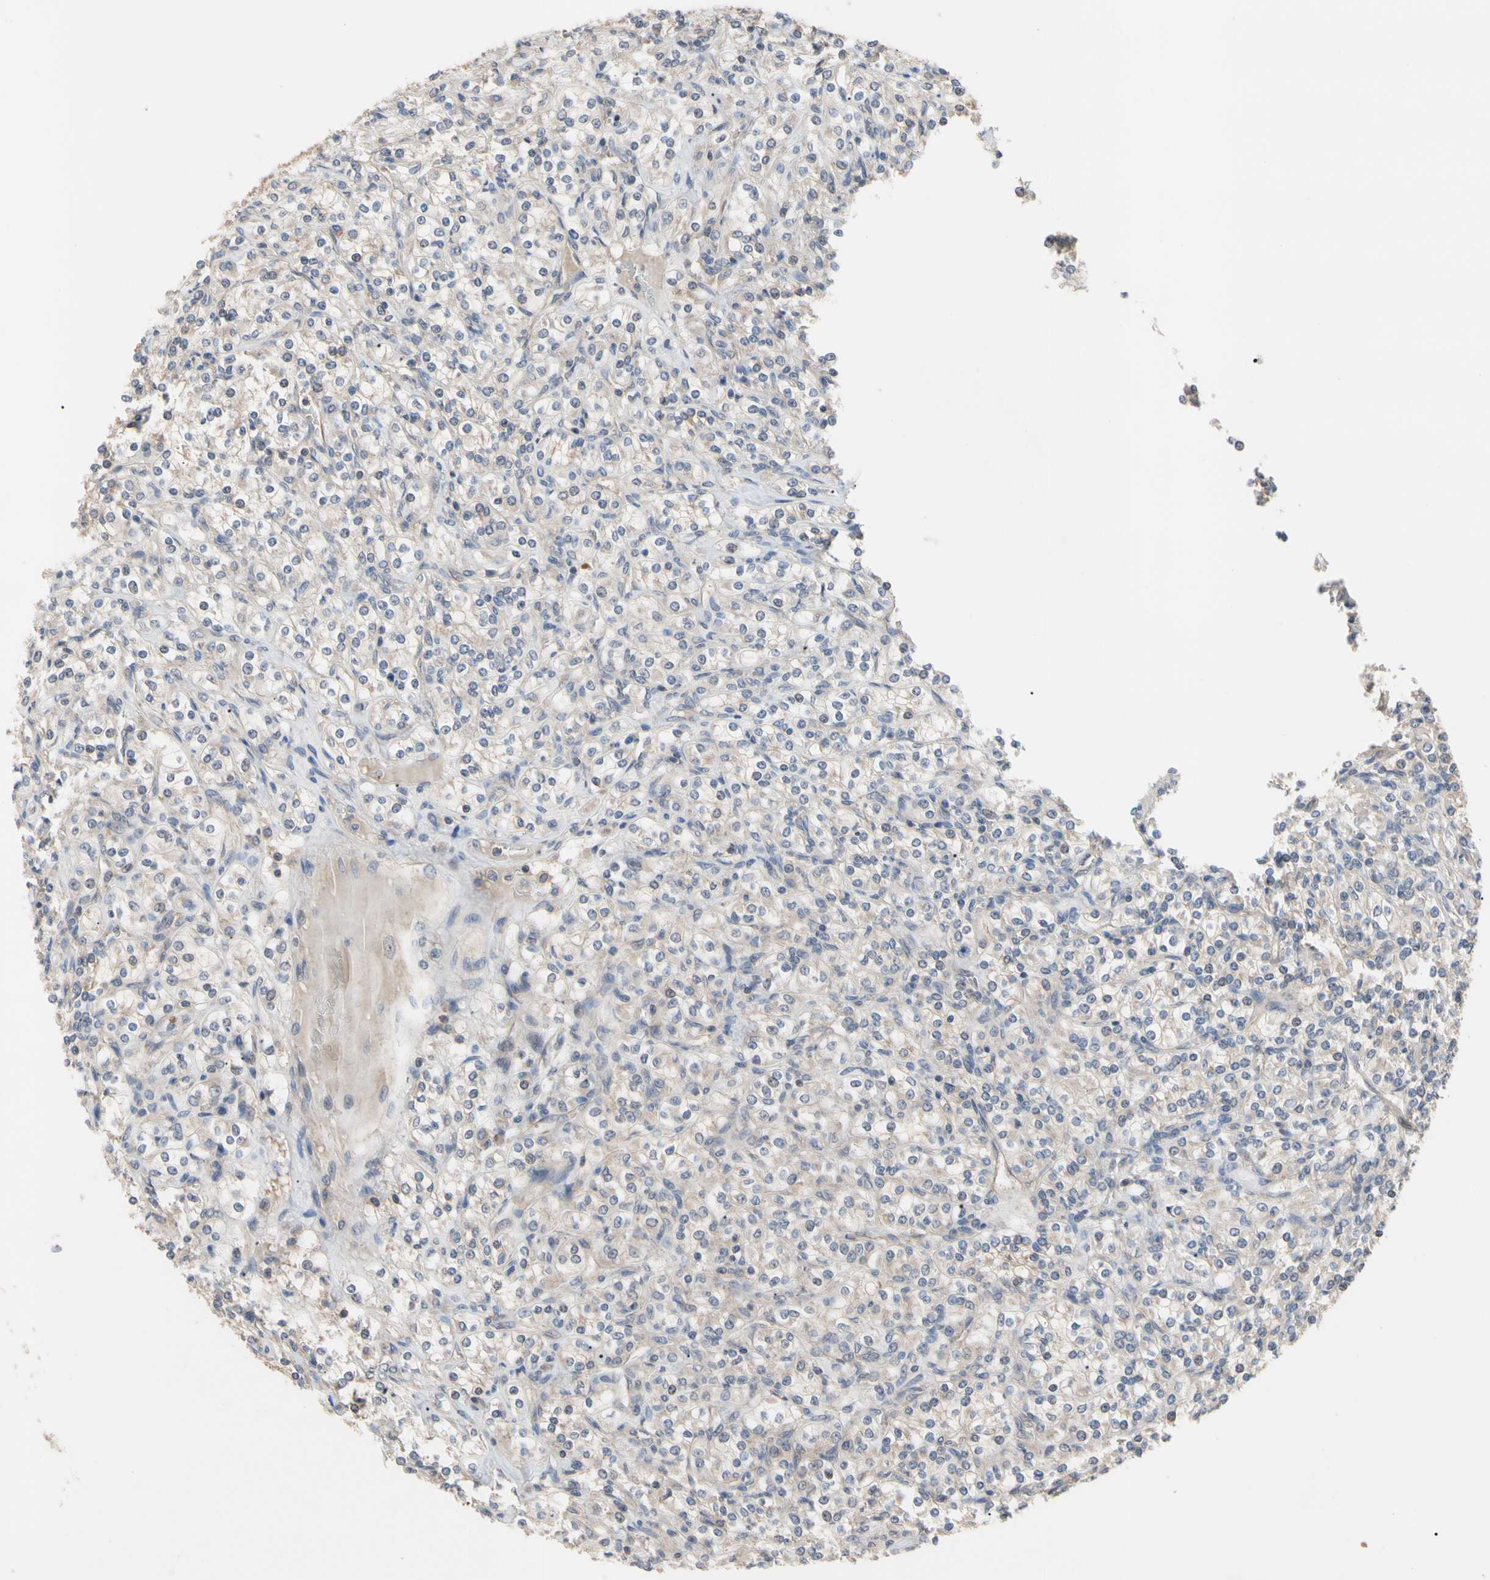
{"staining": {"intensity": "weak", "quantity": "25%-75%", "location": "cytoplasmic/membranous"}, "tissue": "renal cancer", "cell_type": "Tumor cells", "image_type": "cancer", "snomed": [{"axis": "morphology", "description": "Adenocarcinoma, NOS"}, {"axis": "topography", "description": "Kidney"}], "caption": "A micrograph of renal cancer stained for a protein displays weak cytoplasmic/membranous brown staining in tumor cells. The staining was performed using DAB, with brown indicating positive protein expression. Nuclei are stained blue with hematoxylin.", "gene": "DPP8", "patient": {"sex": "male", "age": 77}}